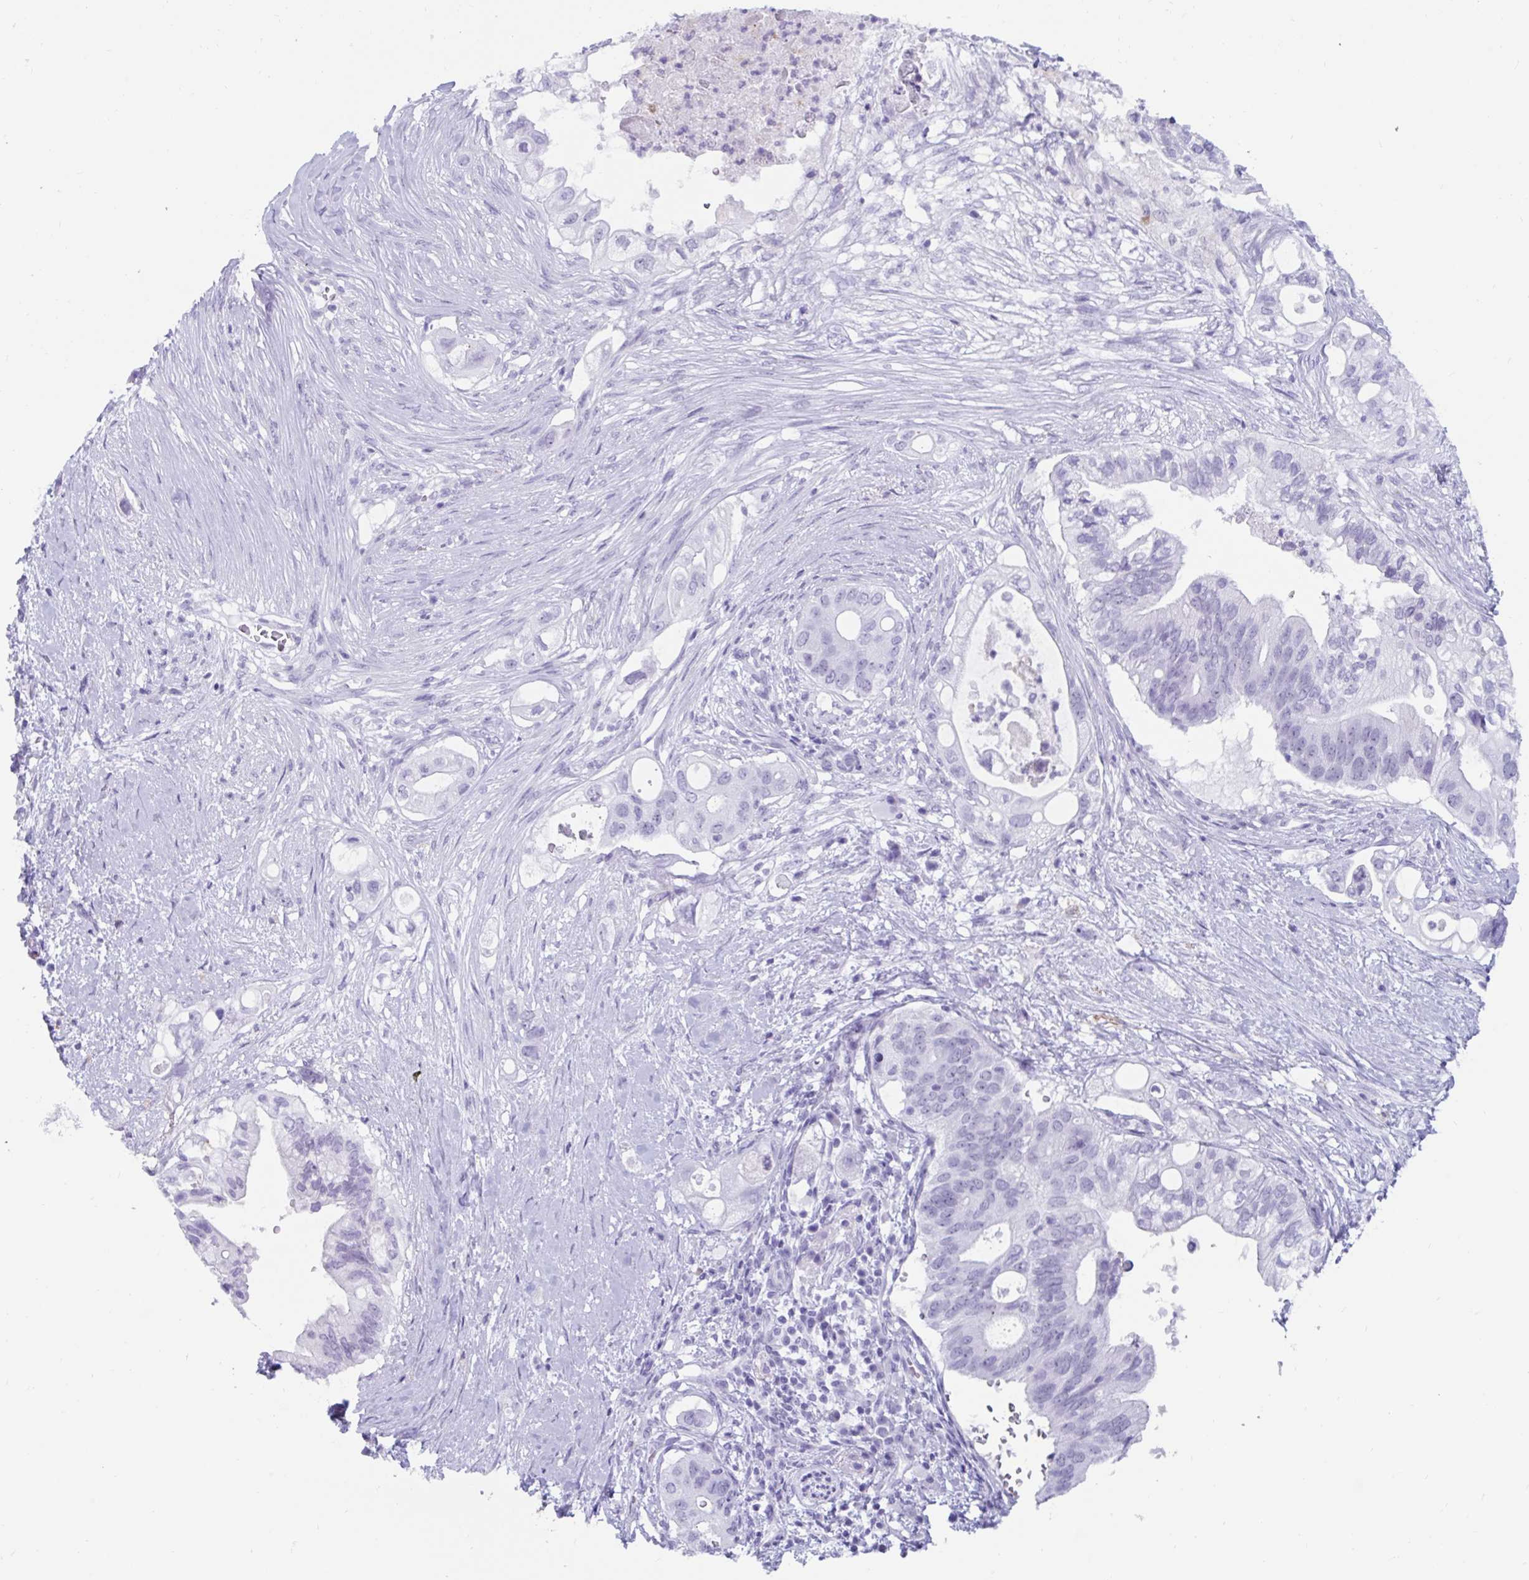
{"staining": {"intensity": "negative", "quantity": "none", "location": "none"}, "tissue": "pancreatic cancer", "cell_type": "Tumor cells", "image_type": "cancer", "snomed": [{"axis": "morphology", "description": "Adenocarcinoma, NOS"}, {"axis": "topography", "description": "Pancreas"}], "caption": "Pancreatic adenocarcinoma was stained to show a protein in brown. There is no significant expression in tumor cells. (DAB IHC, high magnification).", "gene": "GKN2", "patient": {"sex": "female", "age": 72}}